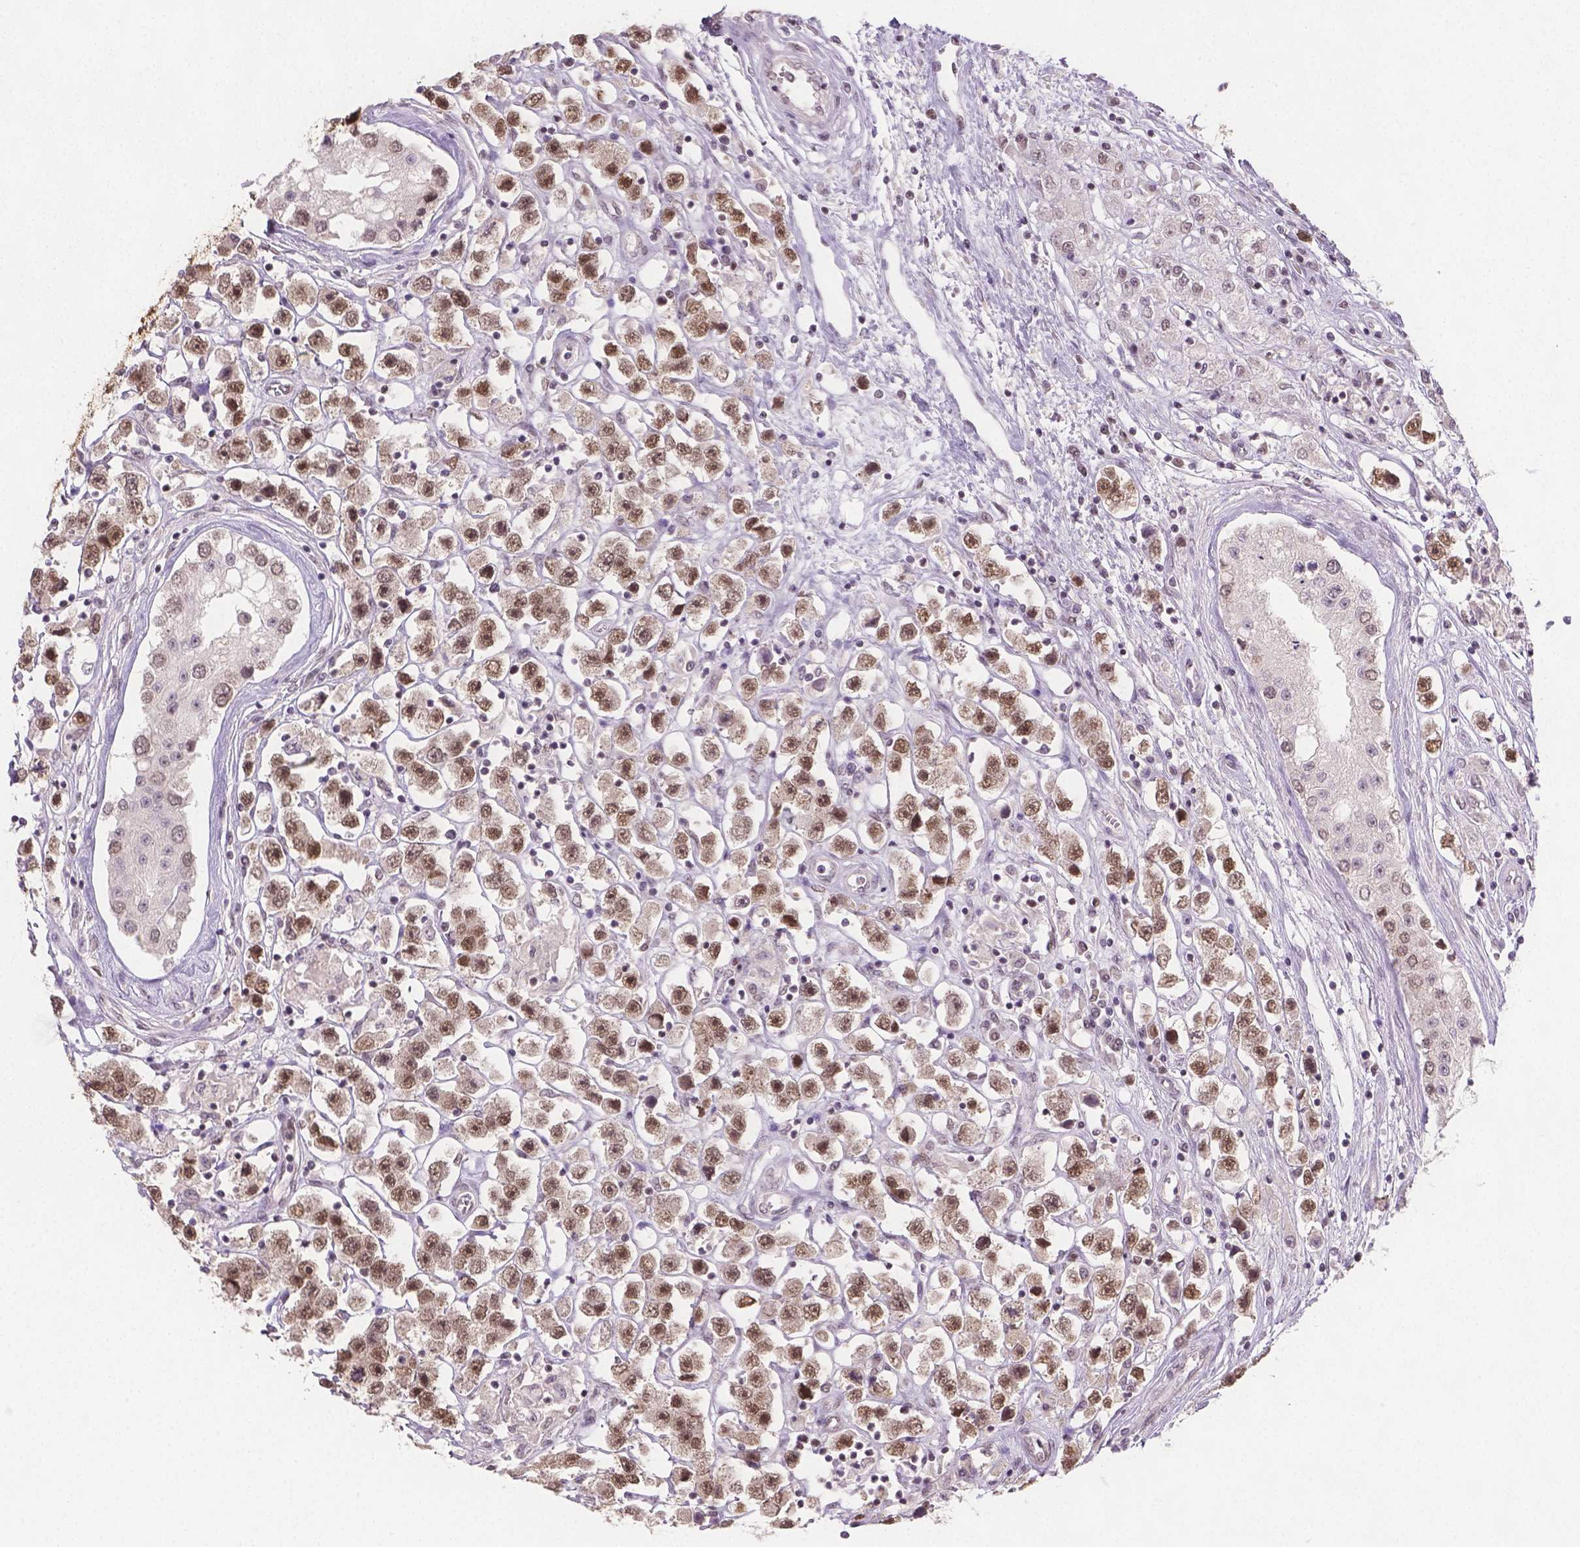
{"staining": {"intensity": "strong", "quantity": ">75%", "location": "nuclear"}, "tissue": "testis cancer", "cell_type": "Tumor cells", "image_type": "cancer", "snomed": [{"axis": "morphology", "description": "Seminoma, NOS"}, {"axis": "topography", "description": "Testis"}], "caption": "The histopathology image reveals a brown stain indicating the presence of a protein in the nuclear of tumor cells in testis seminoma.", "gene": "FANCE", "patient": {"sex": "male", "age": 45}}